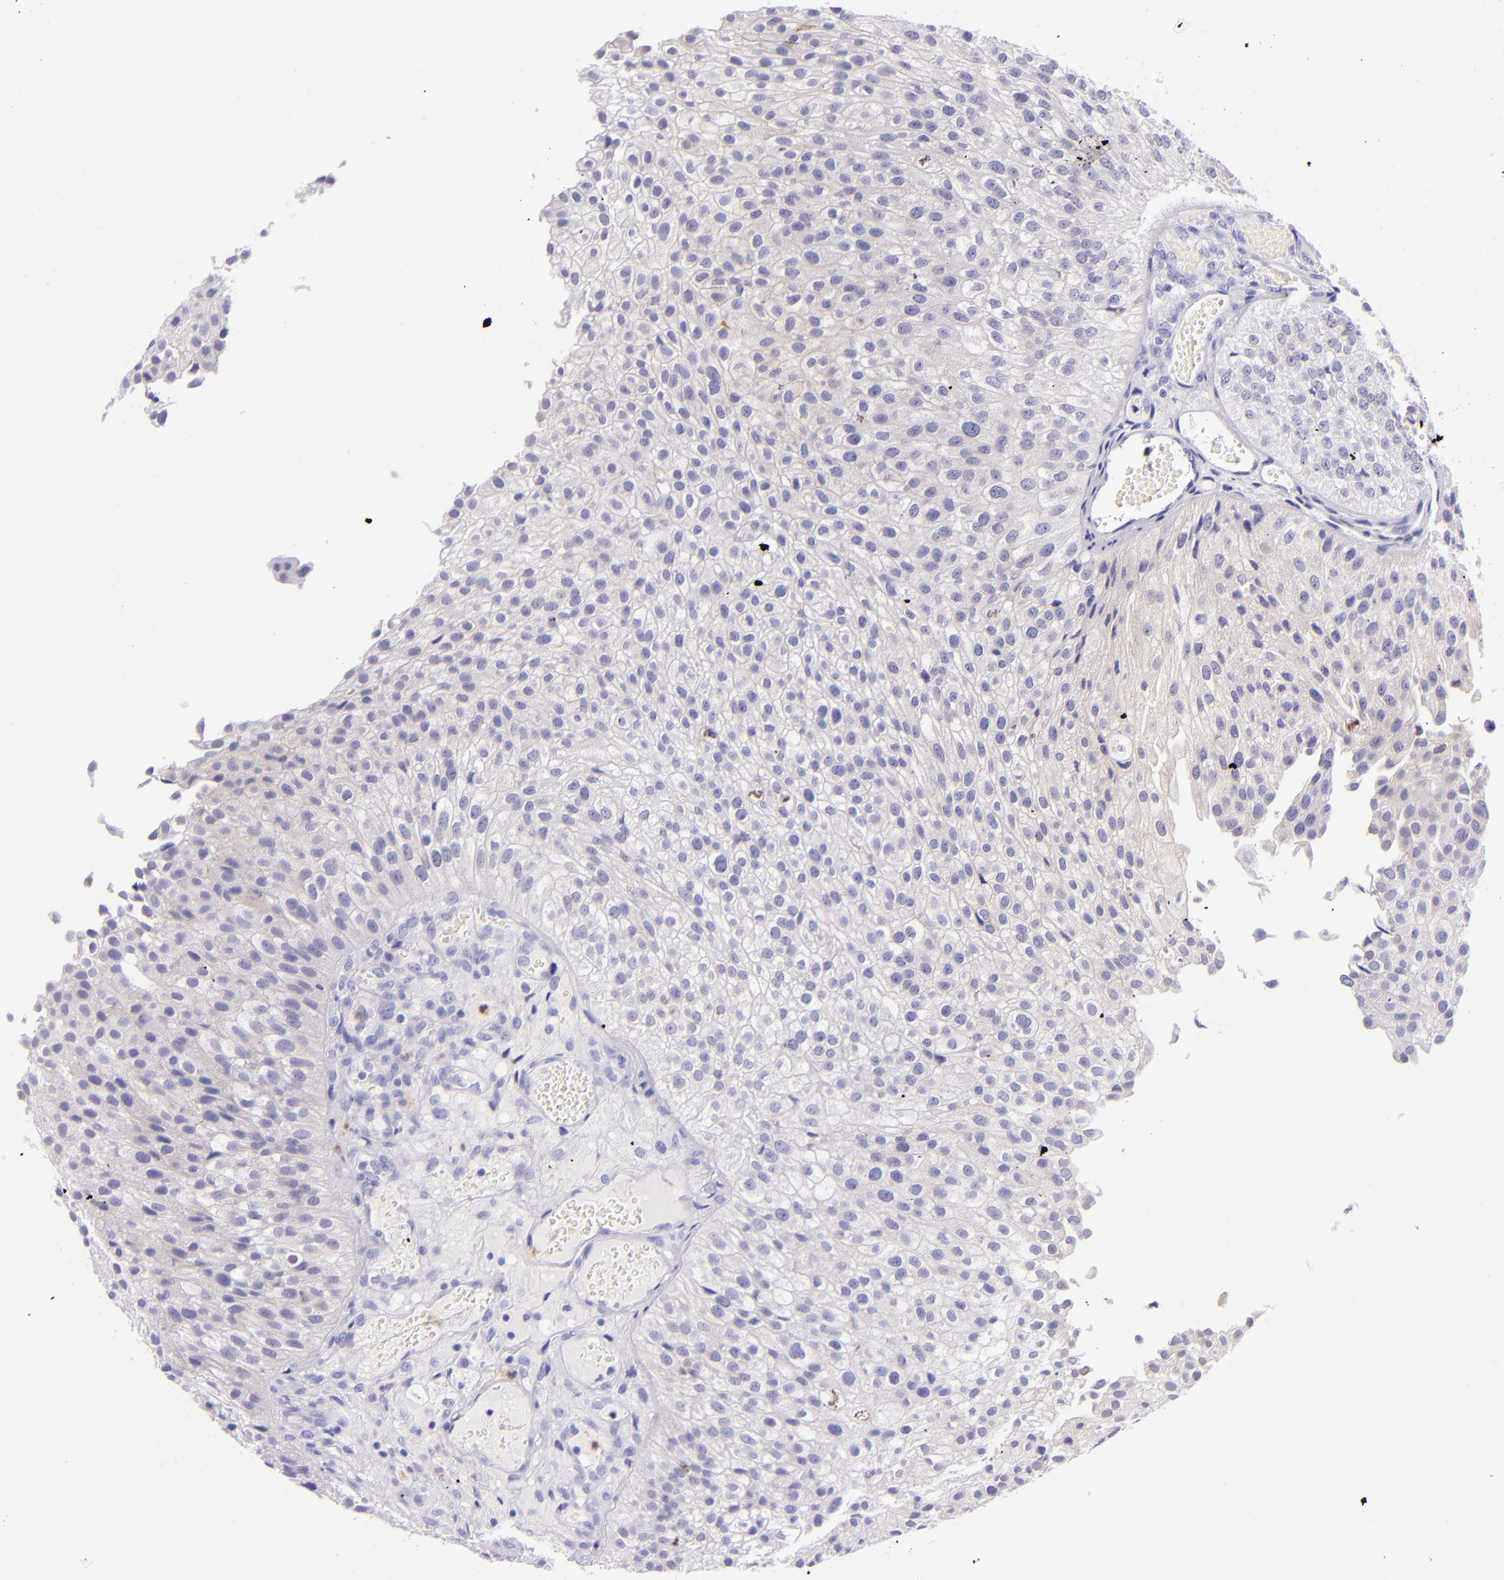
{"staining": {"intensity": "negative", "quantity": "none", "location": "none"}, "tissue": "urothelial cancer", "cell_type": "Tumor cells", "image_type": "cancer", "snomed": [{"axis": "morphology", "description": "Urothelial carcinoma, Low grade"}, {"axis": "topography", "description": "Urinary bladder"}], "caption": "This histopathology image is of urothelial carcinoma (low-grade) stained with IHC to label a protein in brown with the nuclei are counter-stained blue. There is no staining in tumor cells. The staining was performed using DAB (3,3'-diaminobenzidine) to visualize the protein expression in brown, while the nuclei were stained in blue with hematoxylin (Magnification: 20x).", "gene": "CEACAM1", "patient": {"sex": "female", "age": 89}}